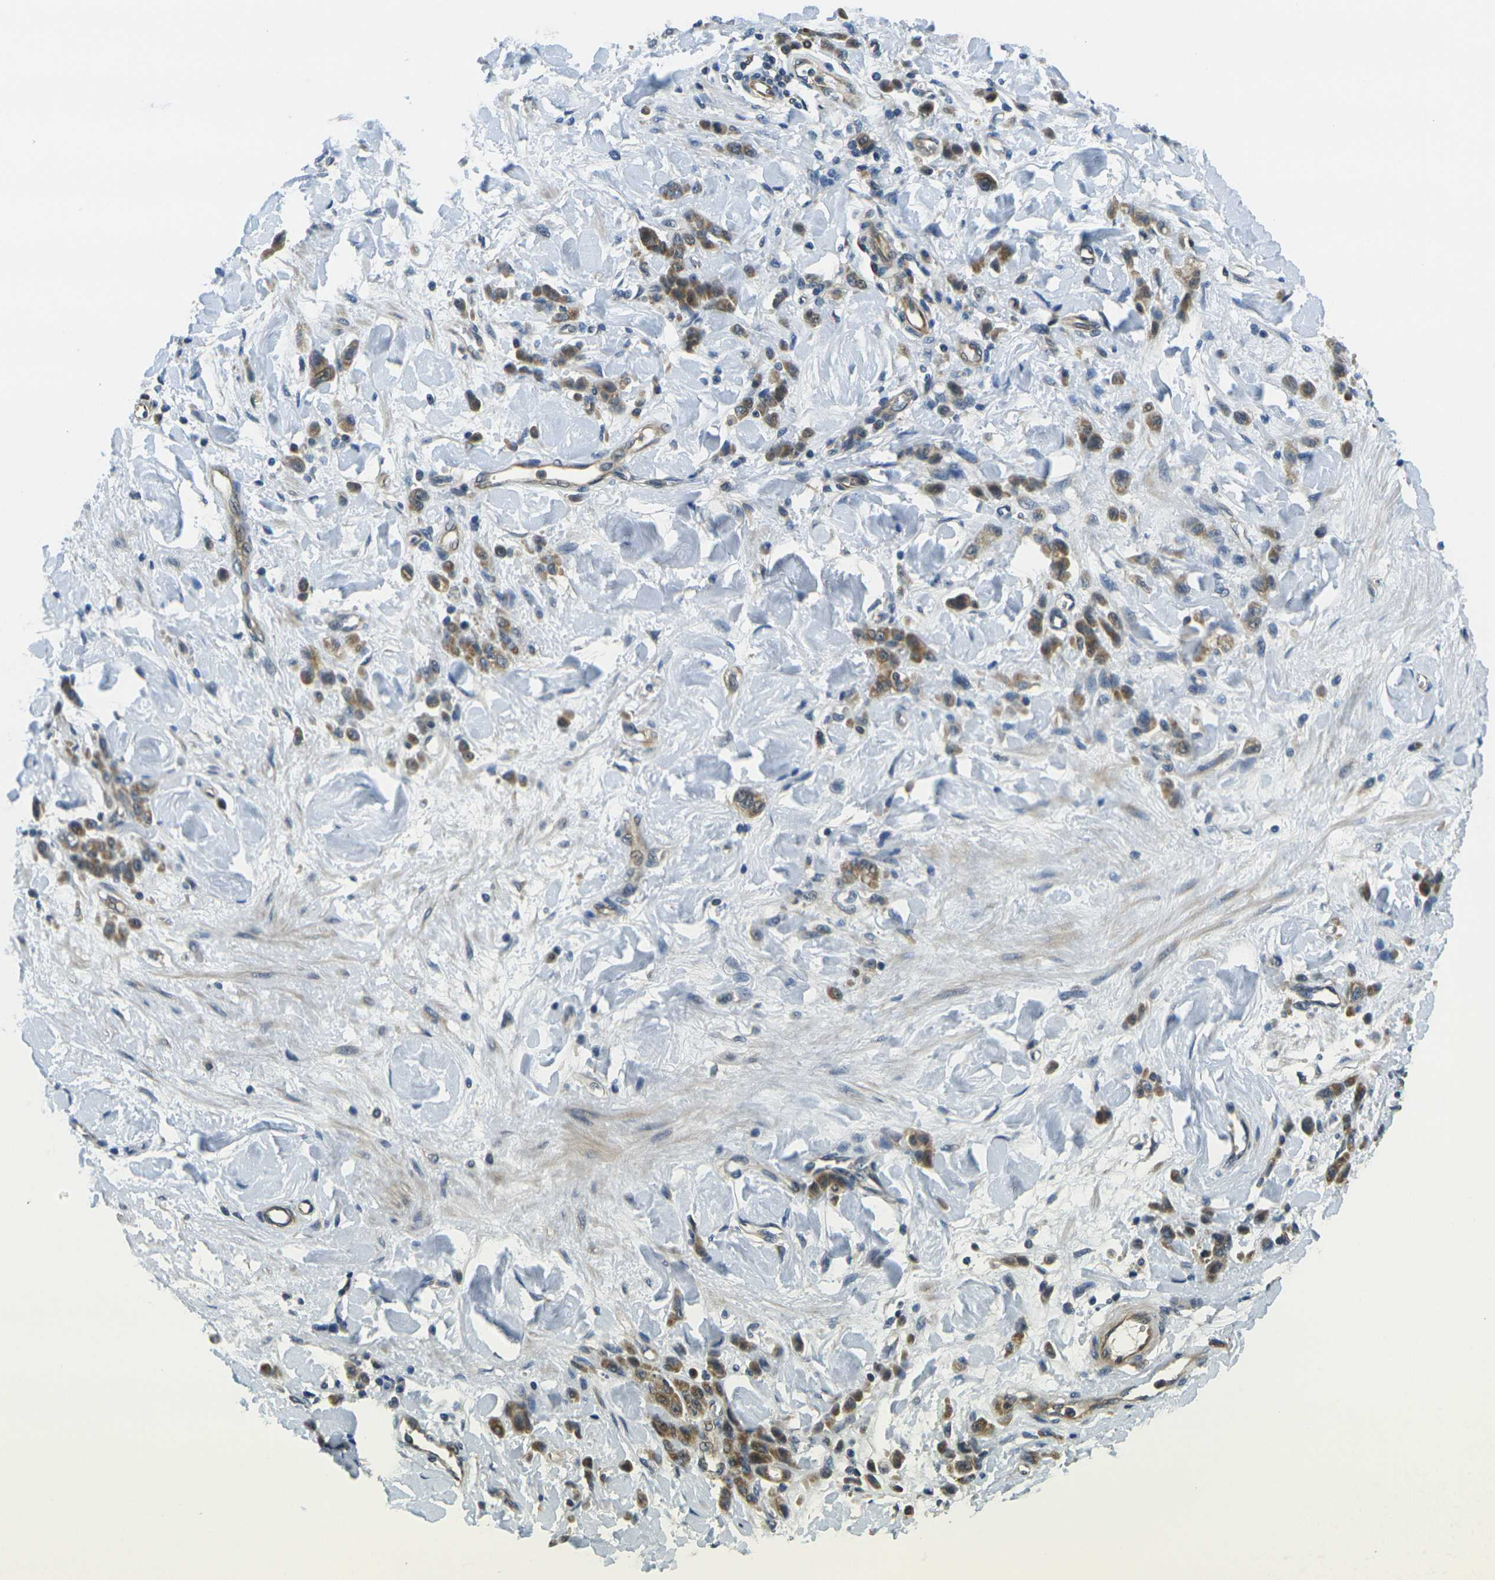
{"staining": {"intensity": "moderate", "quantity": ">75%", "location": "cytoplasmic/membranous"}, "tissue": "stomach cancer", "cell_type": "Tumor cells", "image_type": "cancer", "snomed": [{"axis": "morphology", "description": "Normal tissue, NOS"}, {"axis": "morphology", "description": "Adenocarcinoma, NOS"}, {"axis": "topography", "description": "Stomach"}], "caption": "This histopathology image displays stomach adenocarcinoma stained with immunohistochemistry to label a protein in brown. The cytoplasmic/membranous of tumor cells show moderate positivity for the protein. Nuclei are counter-stained blue.", "gene": "MINAR2", "patient": {"sex": "male", "age": 82}}